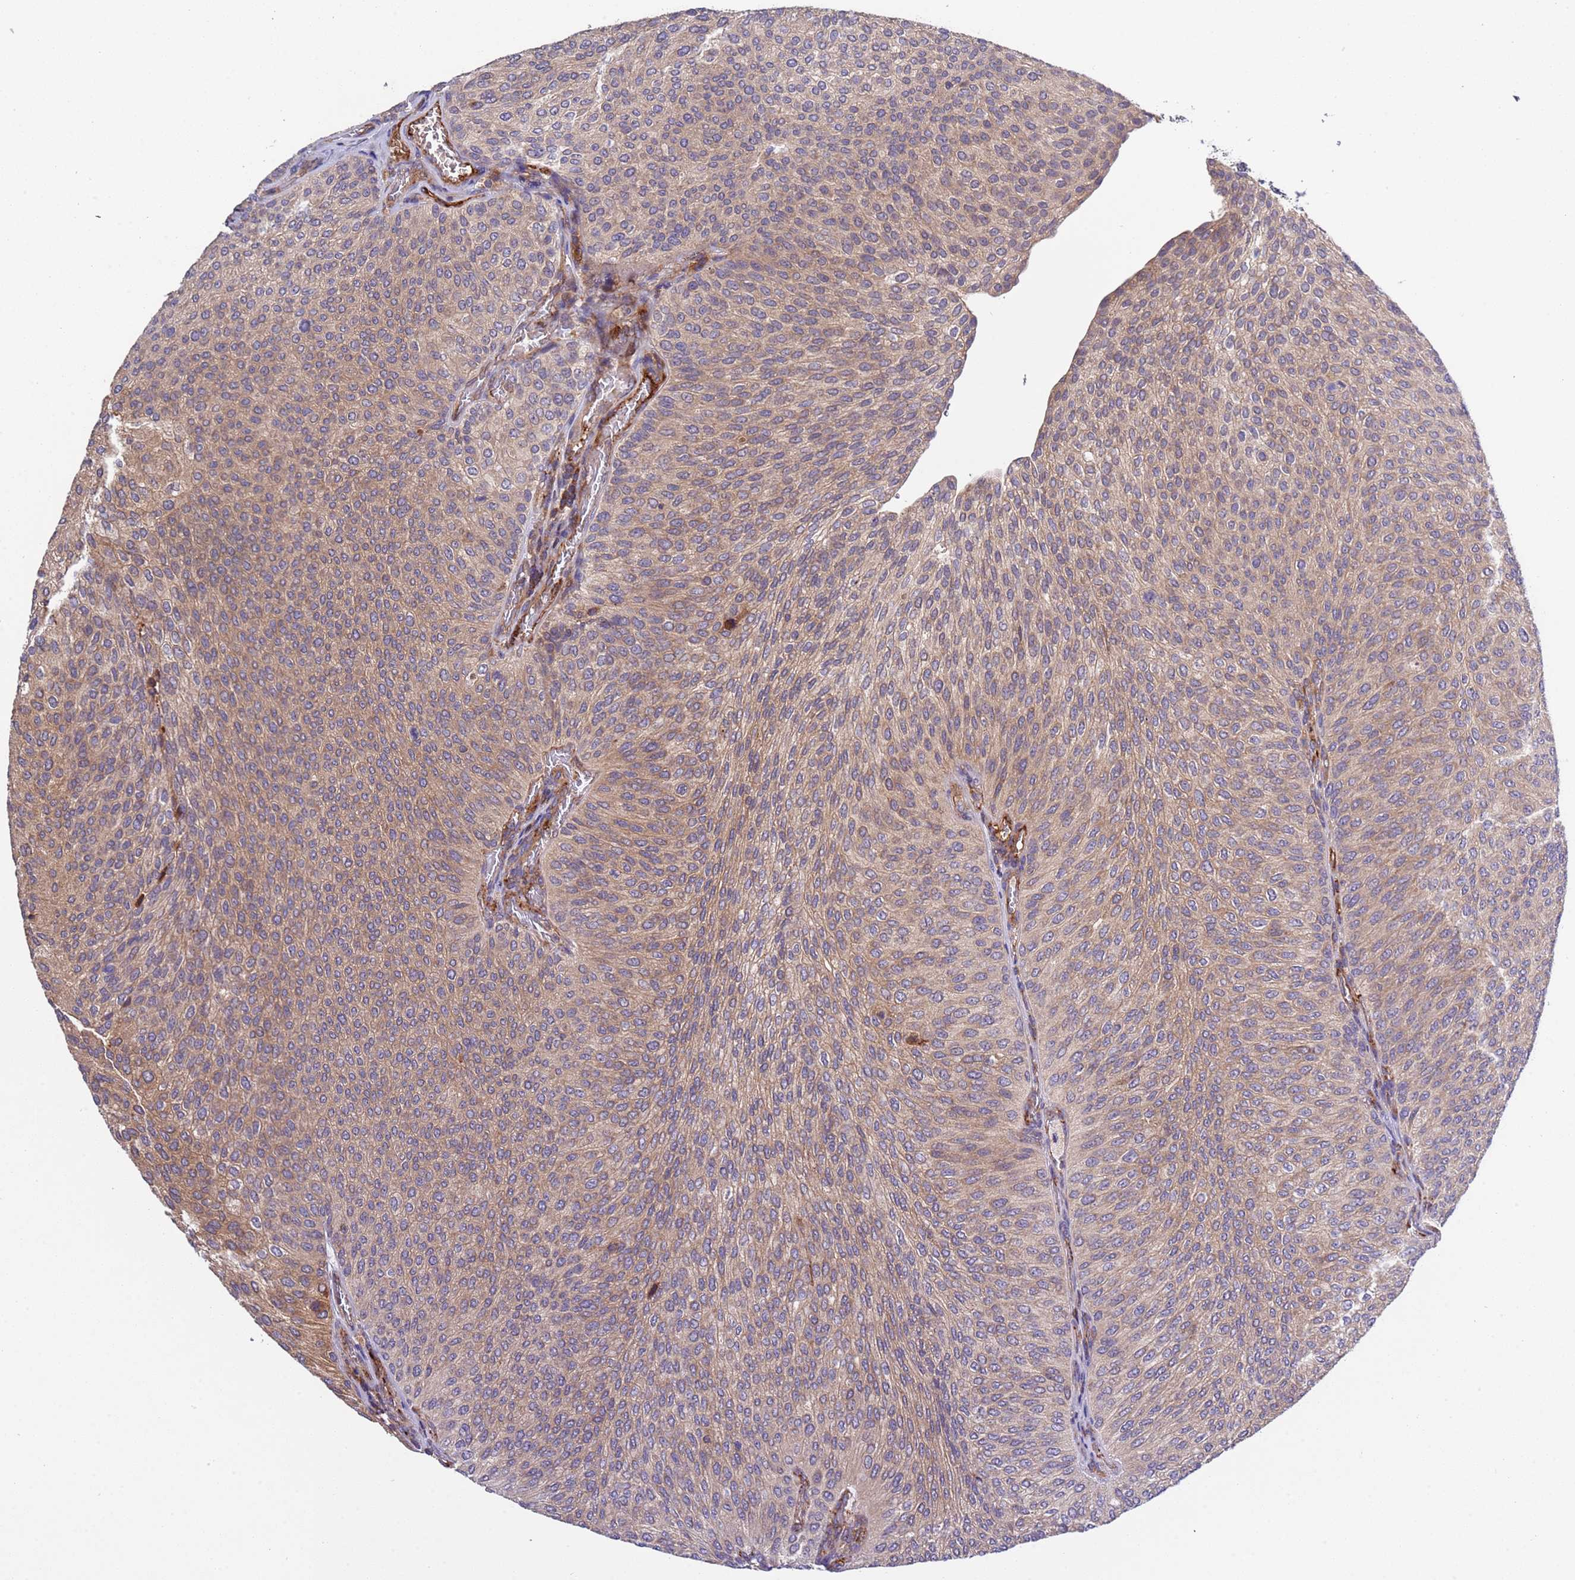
{"staining": {"intensity": "weak", "quantity": "25%-75%", "location": "cytoplasmic/membranous"}, "tissue": "urothelial cancer", "cell_type": "Tumor cells", "image_type": "cancer", "snomed": [{"axis": "morphology", "description": "Urothelial carcinoma, High grade"}, {"axis": "topography", "description": "Urinary bladder"}], "caption": "Tumor cells exhibit low levels of weak cytoplasmic/membranous staining in about 25%-75% of cells in human high-grade urothelial carcinoma. The staining was performed using DAB (3,3'-diaminobenzidine), with brown indicating positive protein expression. Nuclei are stained blue with hematoxylin.", "gene": "PARP16", "patient": {"sex": "female", "age": 79}}